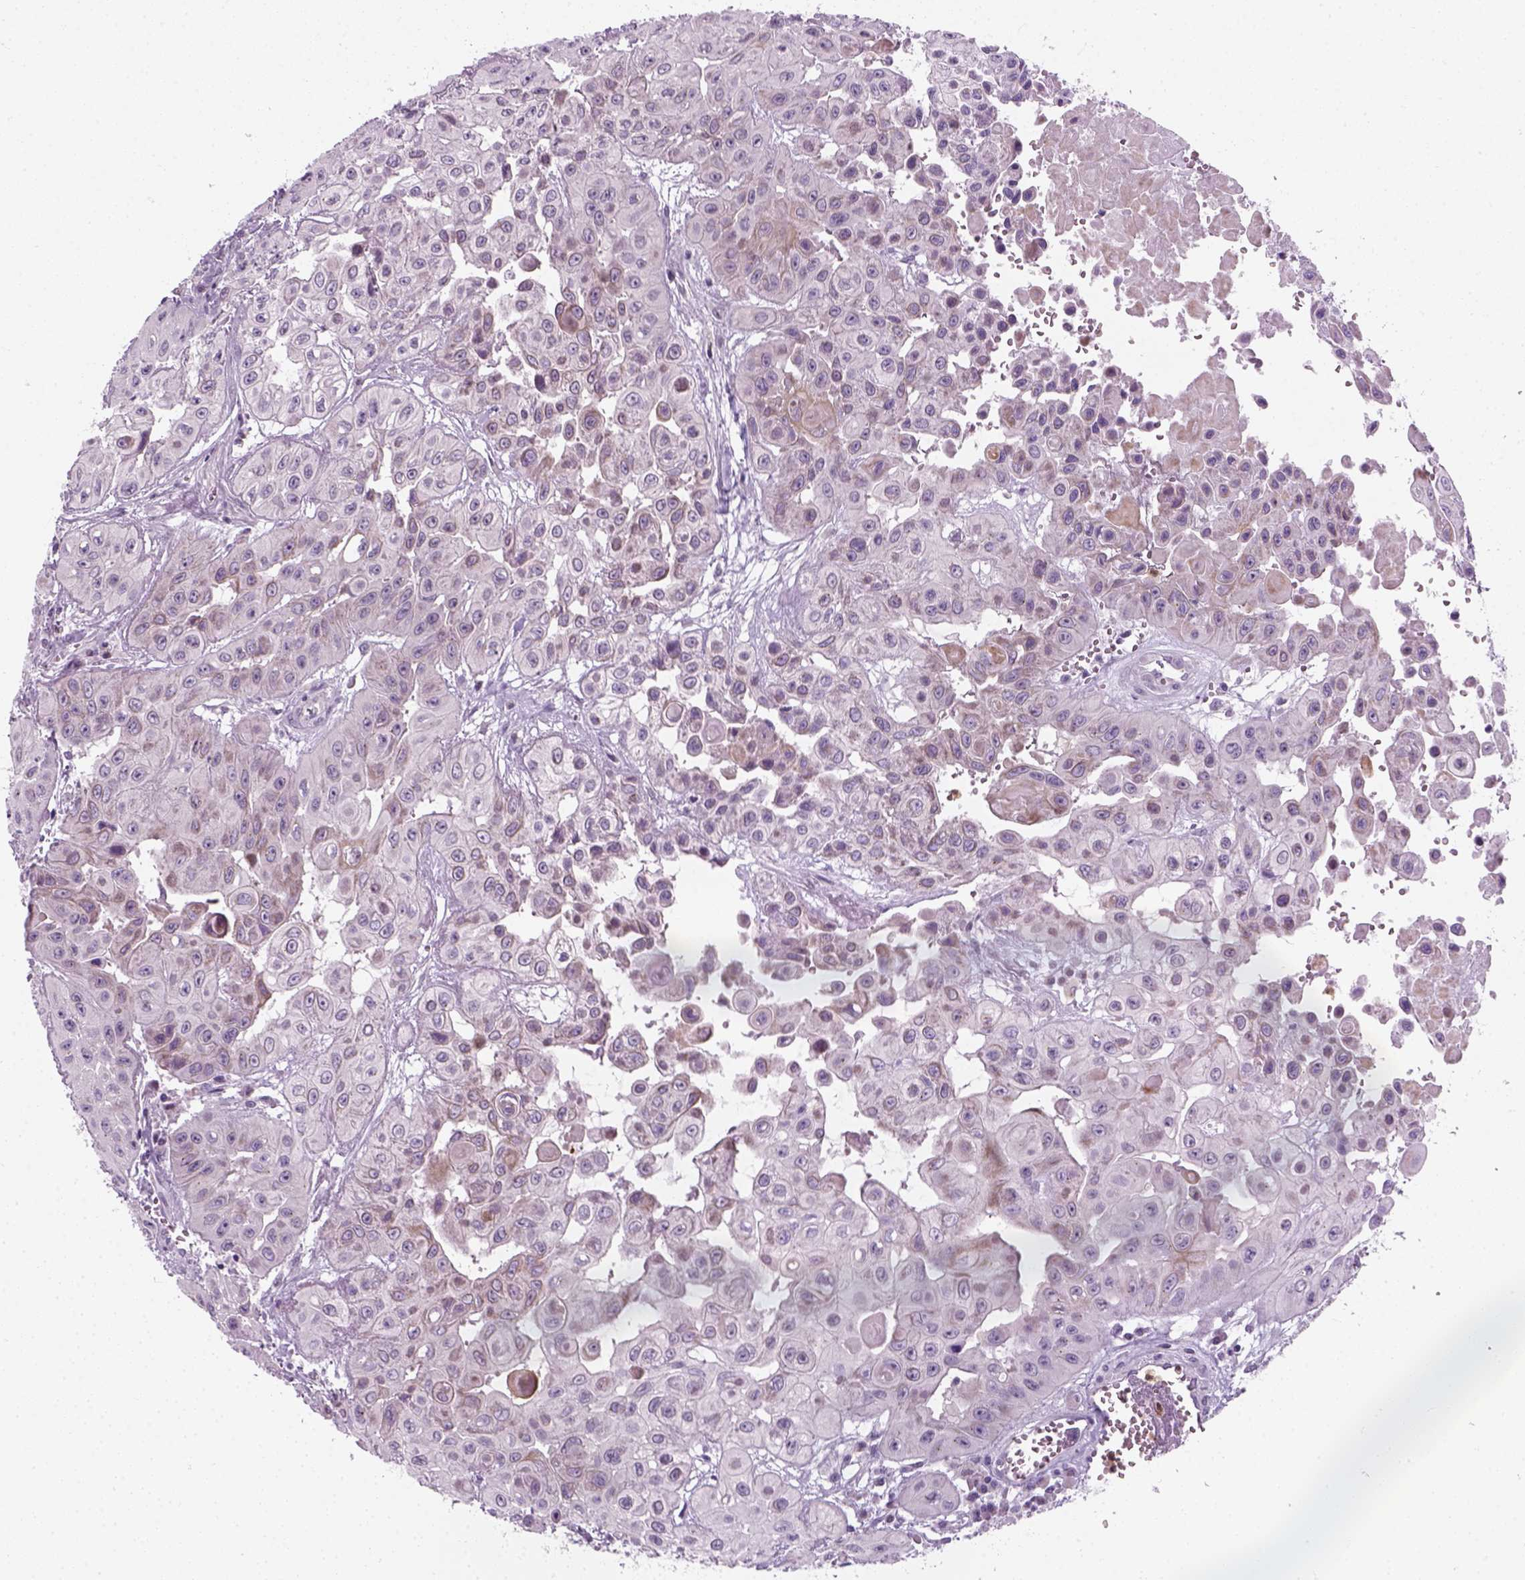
{"staining": {"intensity": "negative", "quantity": "none", "location": "none"}, "tissue": "head and neck cancer", "cell_type": "Tumor cells", "image_type": "cancer", "snomed": [{"axis": "morphology", "description": "Adenocarcinoma, NOS"}, {"axis": "topography", "description": "Head-Neck"}], "caption": "Immunohistochemistry (IHC) of head and neck cancer shows no positivity in tumor cells.", "gene": "IL4", "patient": {"sex": "male", "age": 73}}